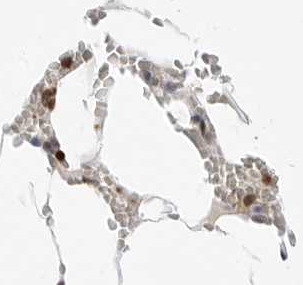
{"staining": {"intensity": "strong", "quantity": "25%-75%", "location": "nuclear"}, "tissue": "bone marrow", "cell_type": "Hematopoietic cells", "image_type": "normal", "snomed": [{"axis": "morphology", "description": "Normal tissue, NOS"}, {"axis": "topography", "description": "Bone marrow"}], "caption": "Immunohistochemistry (IHC) photomicrograph of normal bone marrow stained for a protein (brown), which exhibits high levels of strong nuclear expression in approximately 25%-75% of hematopoietic cells.", "gene": "SPIDR", "patient": {"sex": "male", "age": 70}}